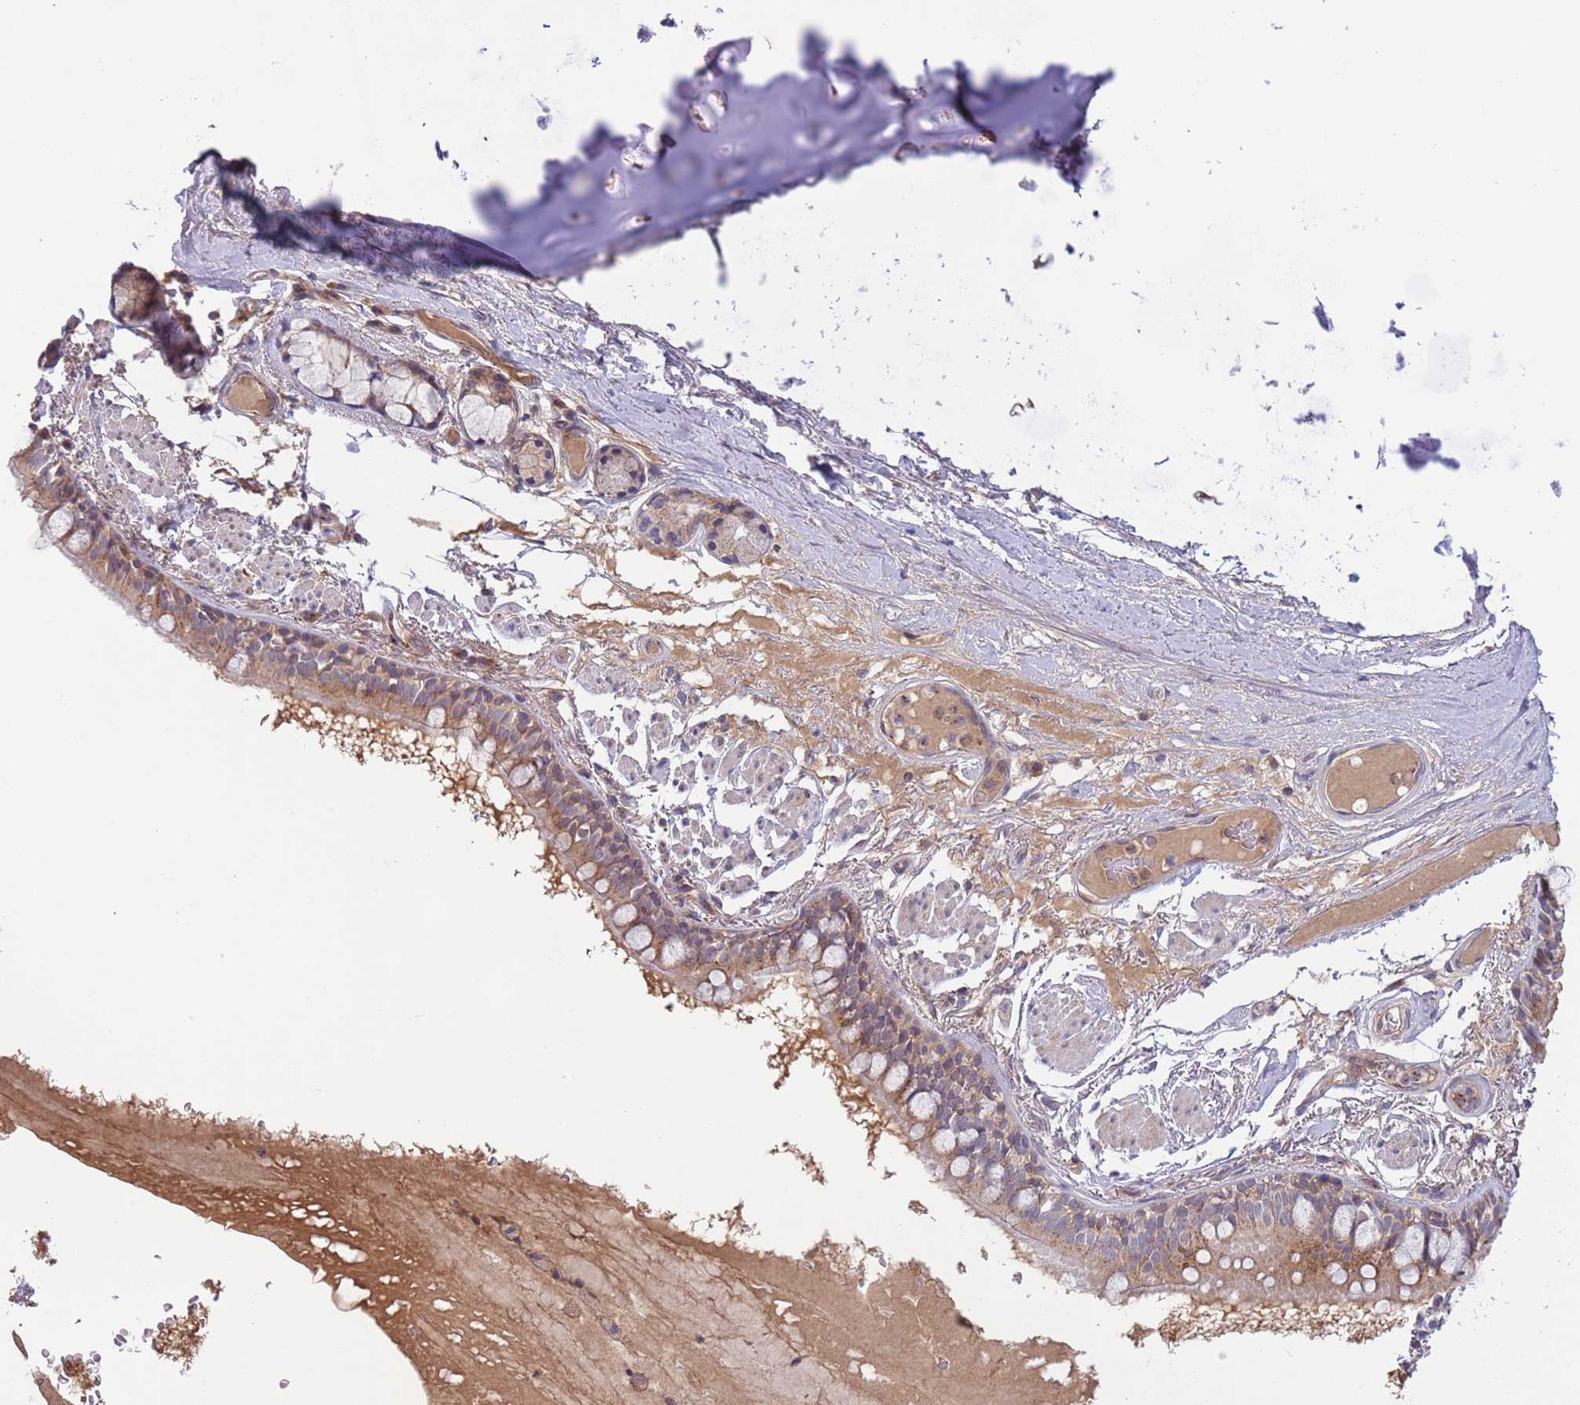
{"staining": {"intensity": "moderate", "quantity": ">75%", "location": "cytoplasmic/membranous"}, "tissue": "bronchus", "cell_type": "Respiratory epithelial cells", "image_type": "normal", "snomed": [{"axis": "morphology", "description": "Normal tissue, NOS"}, {"axis": "topography", "description": "Bronchus"}], "caption": "Approximately >75% of respiratory epithelial cells in normal bronchus exhibit moderate cytoplasmic/membranous protein expression as visualized by brown immunohistochemical staining.", "gene": "BTBD7", "patient": {"sex": "male", "age": 70}}